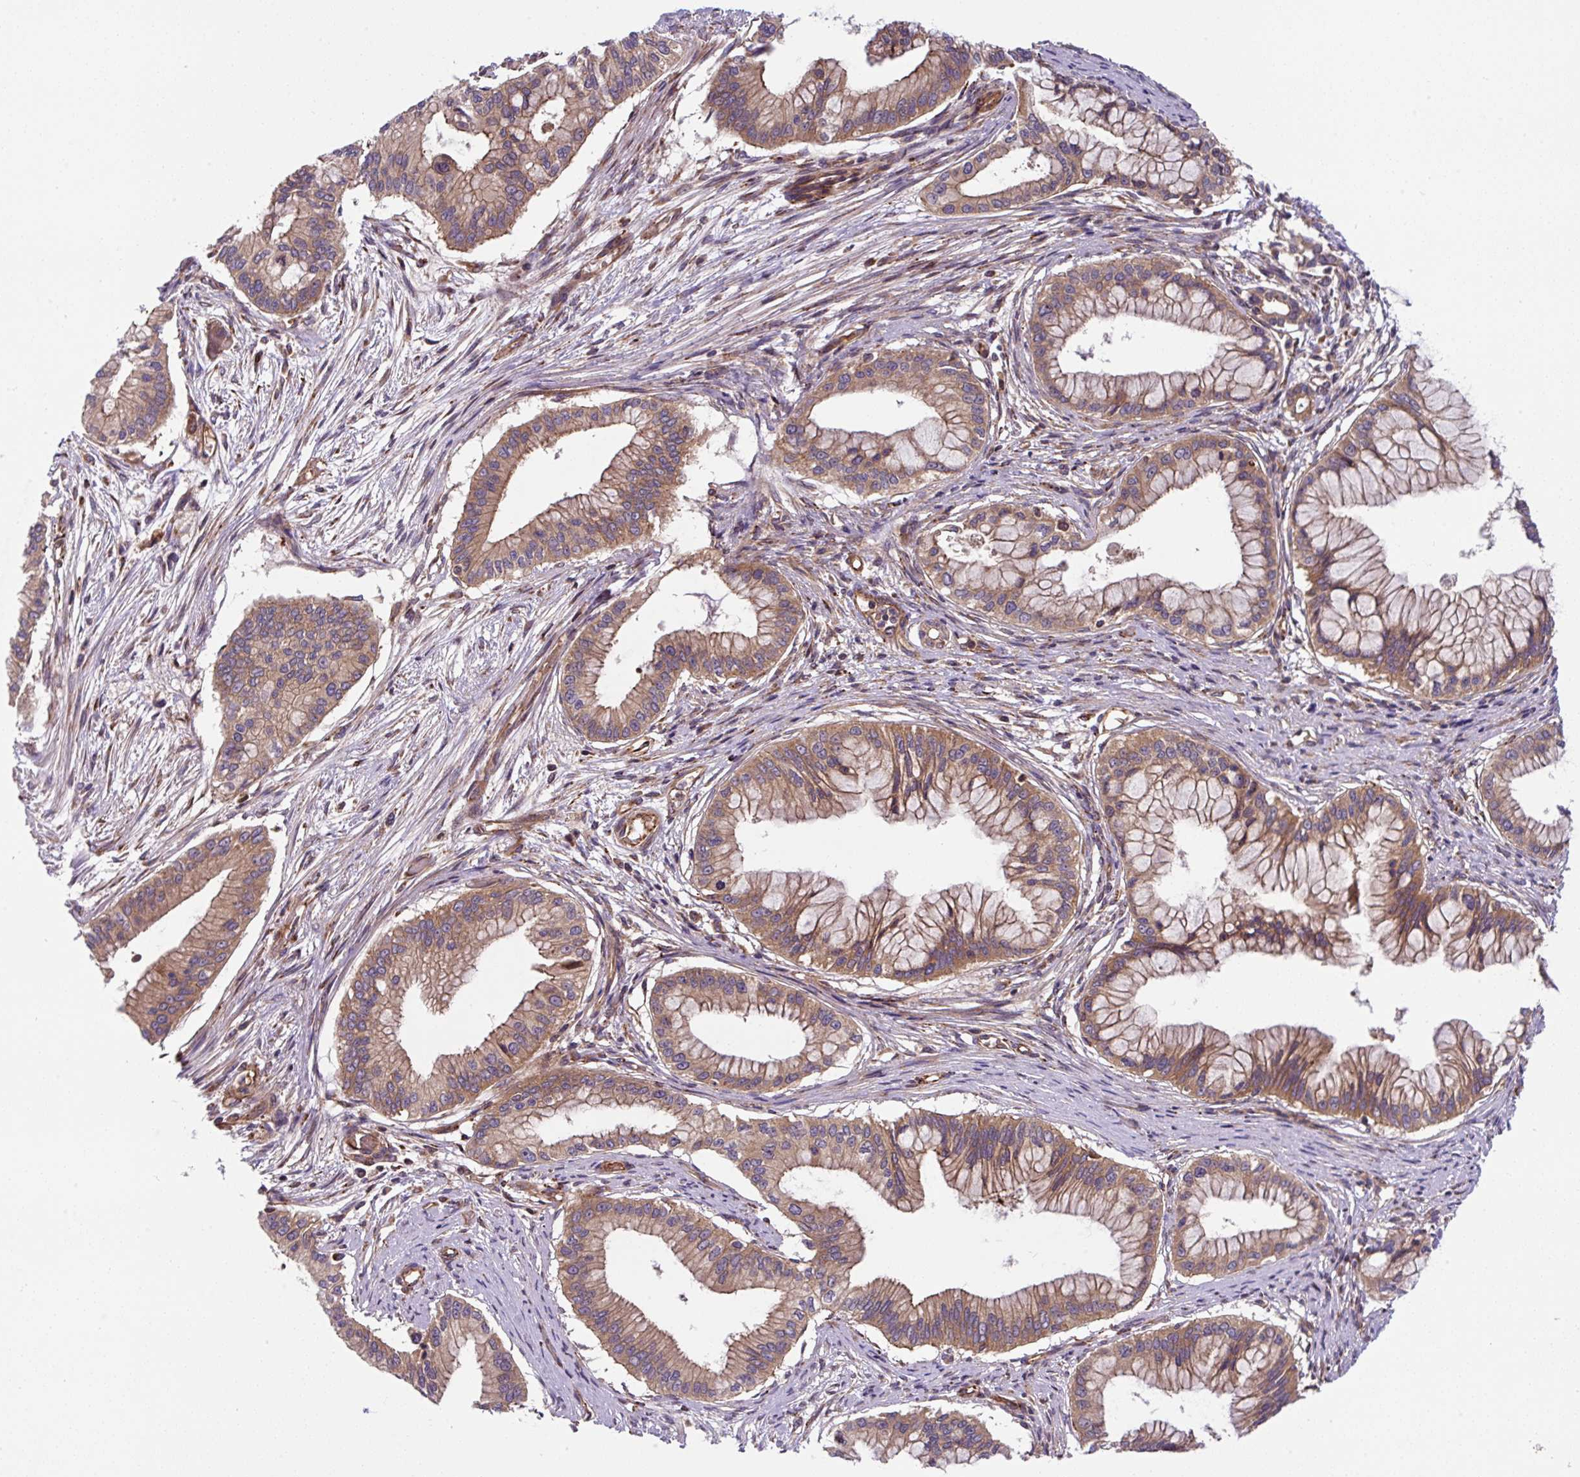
{"staining": {"intensity": "moderate", "quantity": ">75%", "location": "cytoplasmic/membranous"}, "tissue": "pancreatic cancer", "cell_type": "Tumor cells", "image_type": "cancer", "snomed": [{"axis": "morphology", "description": "Adenocarcinoma, NOS"}, {"axis": "topography", "description": "Pancreas"}], "caption": "This is an image of immunohistochemistry (IHC) staining of pancreatic adenocarcinoma, which shows moderate staining in the cytoplasmic/membranous of tumor cells.", "gene": "APOBEC3D", "patient": {"sex": "male", "age": 46}}